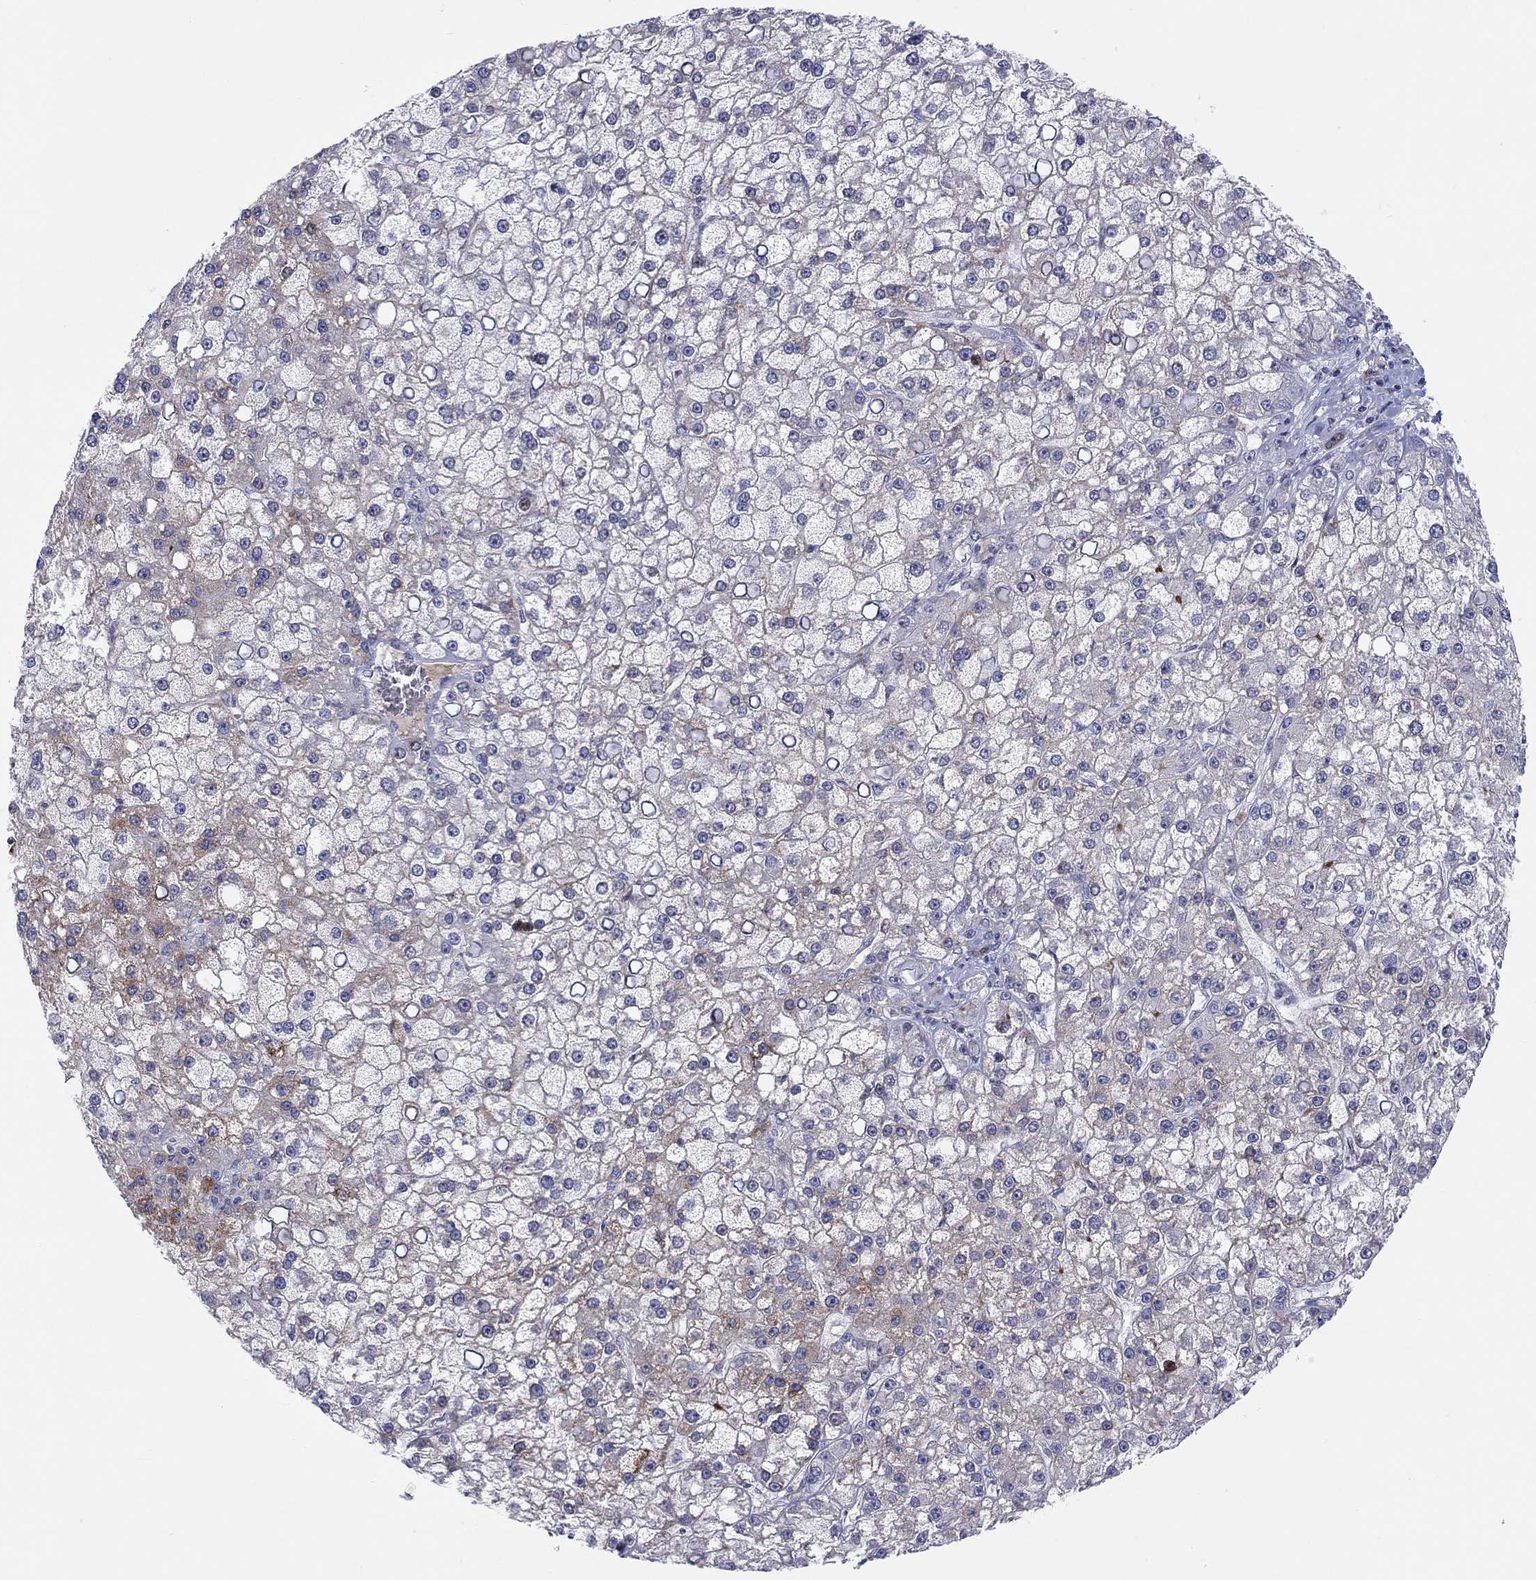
{"staining": {"intensity": "moderate", "quantity": "<25%", "location": "cytoplasmic/membranous"}, "tissue": "liver cancer", "cell_type": "Tumor cells", "image_type": "cancer", "snomed": [{"axis": "morphology", "description": "Carcinoma, Hepatocellular, NOS"}, {"axis": "topography", "description": "Liver"}], "caption": "IHC image of neoplastic tissue: human hepatocellular carcinoma (liver) stained using immunohistochemistry (IHC) shows low levels of moderate protein expression localized specifically in the cytoplasmic/membranous of tumor cells, appearing as a cytoplasmic/membranous brown color.", "gene": "ARHGAP36", "patient": {"sex": "male", "age": 67}}